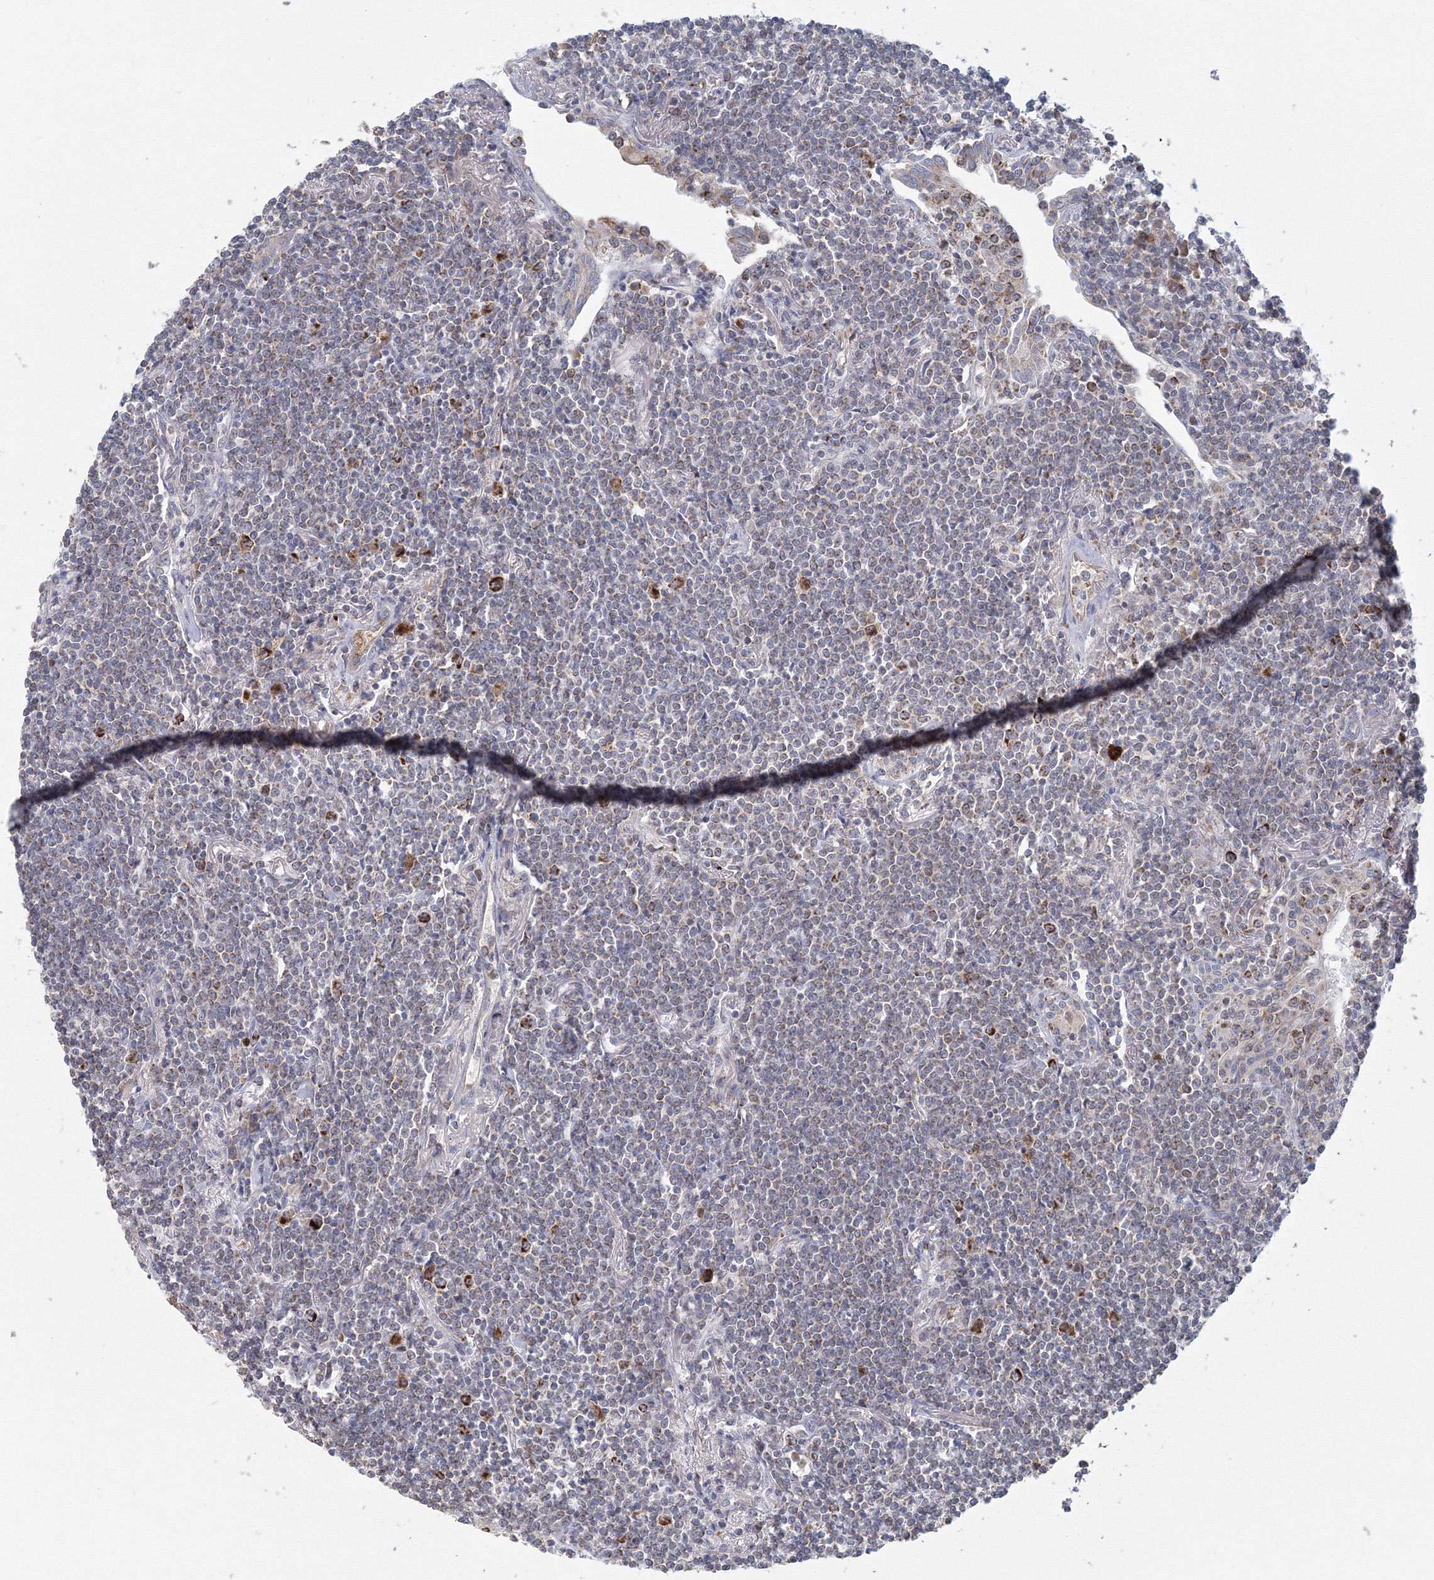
{"staining": {"intensity": "weak", "quantity": "25%-75%", "location": "cytoplasmic/membranous"}, "tissue": "lymphoma", "cell_type": "Tumor cells", "image_type": "cancer", "snomed": [{"axis": "morphology", "description": "Malignant lymphoma, non-Hodgkin's type, Low grade"}, {"axis": "topography", "description": "Lung"}], "caption": "There is low levels of weak cytoplasmic/membranous positivity in tumor cells of low-grade malignant lymphoma, non-Hodgkin's type, as demonstrated by immunohistochemical staining (brown color).", "gene": "GRPEL1", "patient": {"sex": "female", "age": 71}}